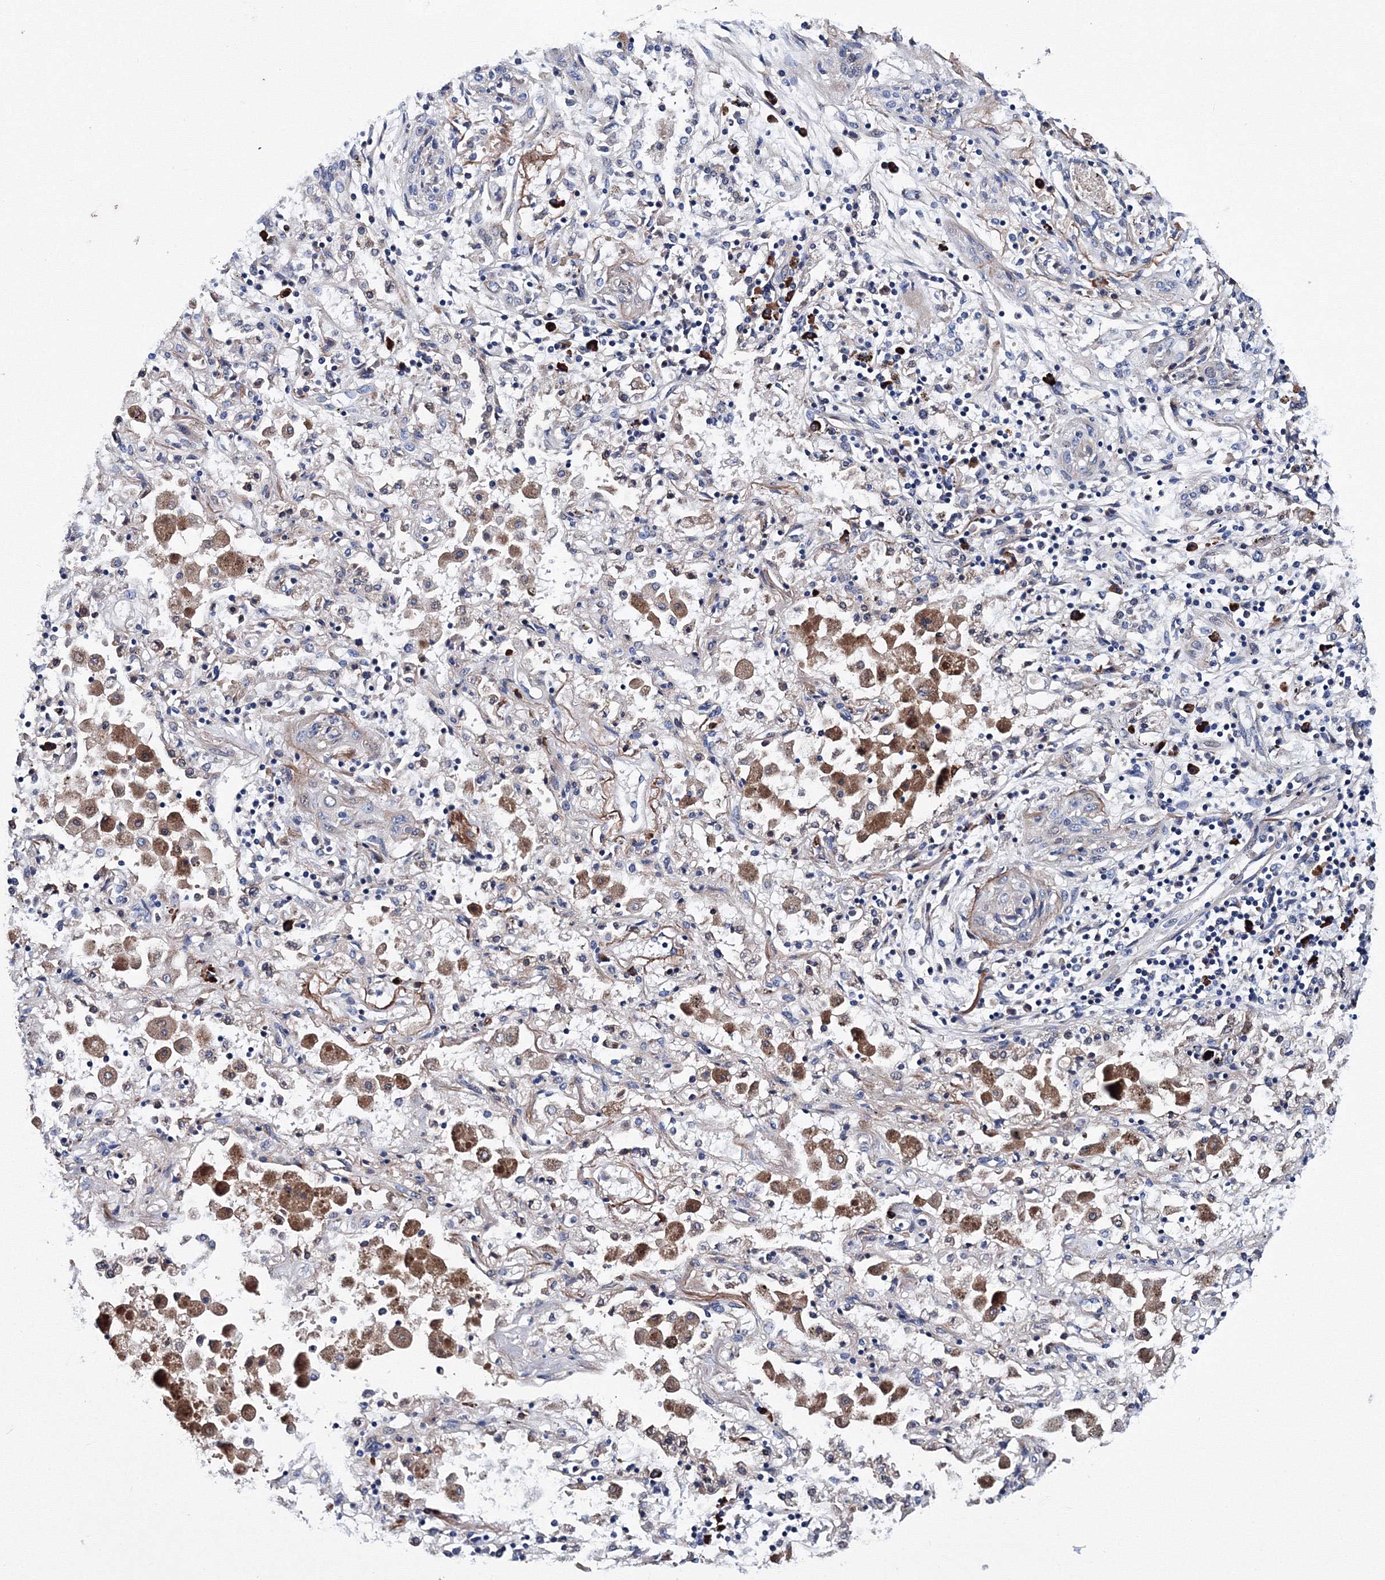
{"staining": {"intensity": "negative", "quantity": "none", "location": "none"}, "tissue": "lung cancer", "cell_type": "Tumor cells", "image_type": "cancer", "snomed": [{"axis": "morphology", "description": "Squamous cell carcinoma, NOS"}, {"axis": "topography", "description": "Lung"}], "caption": "Human lung squamous cell carcinoma stained for a protein using immunohistochemistry (IHC) displays no expression in tumor cells.", "gene": "TRPM2", "patient": {"sex": "female", "age": 47}}